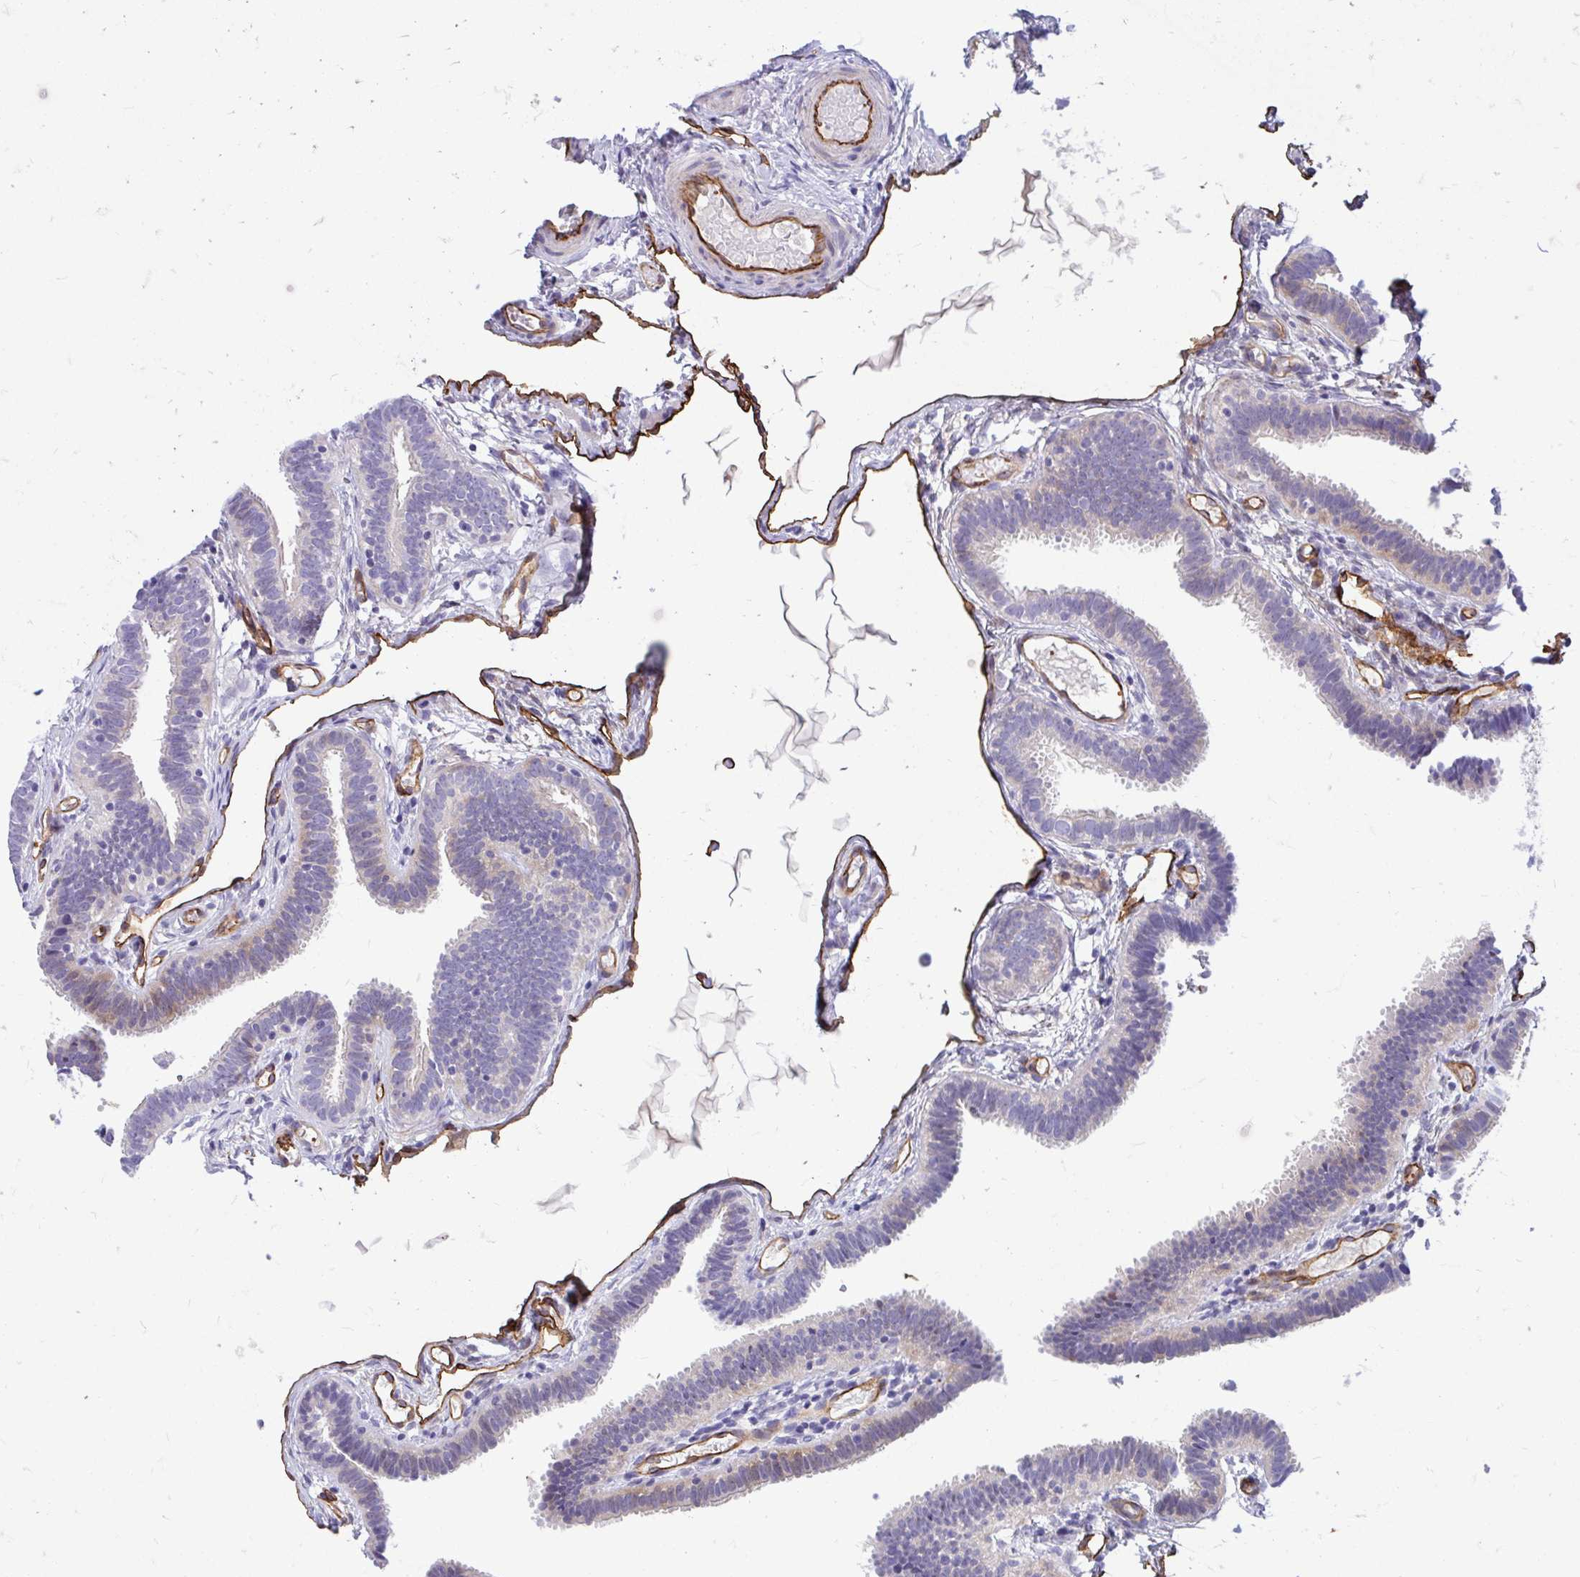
{"staining": {"intensity": "weak", "quantity": "<25%", "location": "cytoplasmic/membranous"}, "tissue": "fallopian tube", "cell_type": "Glandular cells", "image_type": "normal", "snomed": [{"axis": "morphology", "description": "Normal tissue, NOS"}, {"axis": "topography", "description": "Fallopian tube"}], "caption": "DAB immunohistochemical staining of benign fallopian tube exhibits no significant positivity in glandular cells. (DAB immunohistochemistry (IHC) visualized using brightfield microscopy, high magnification).", "gene": "ESPNL", "patient": {"sex": "female", "age": 37}}